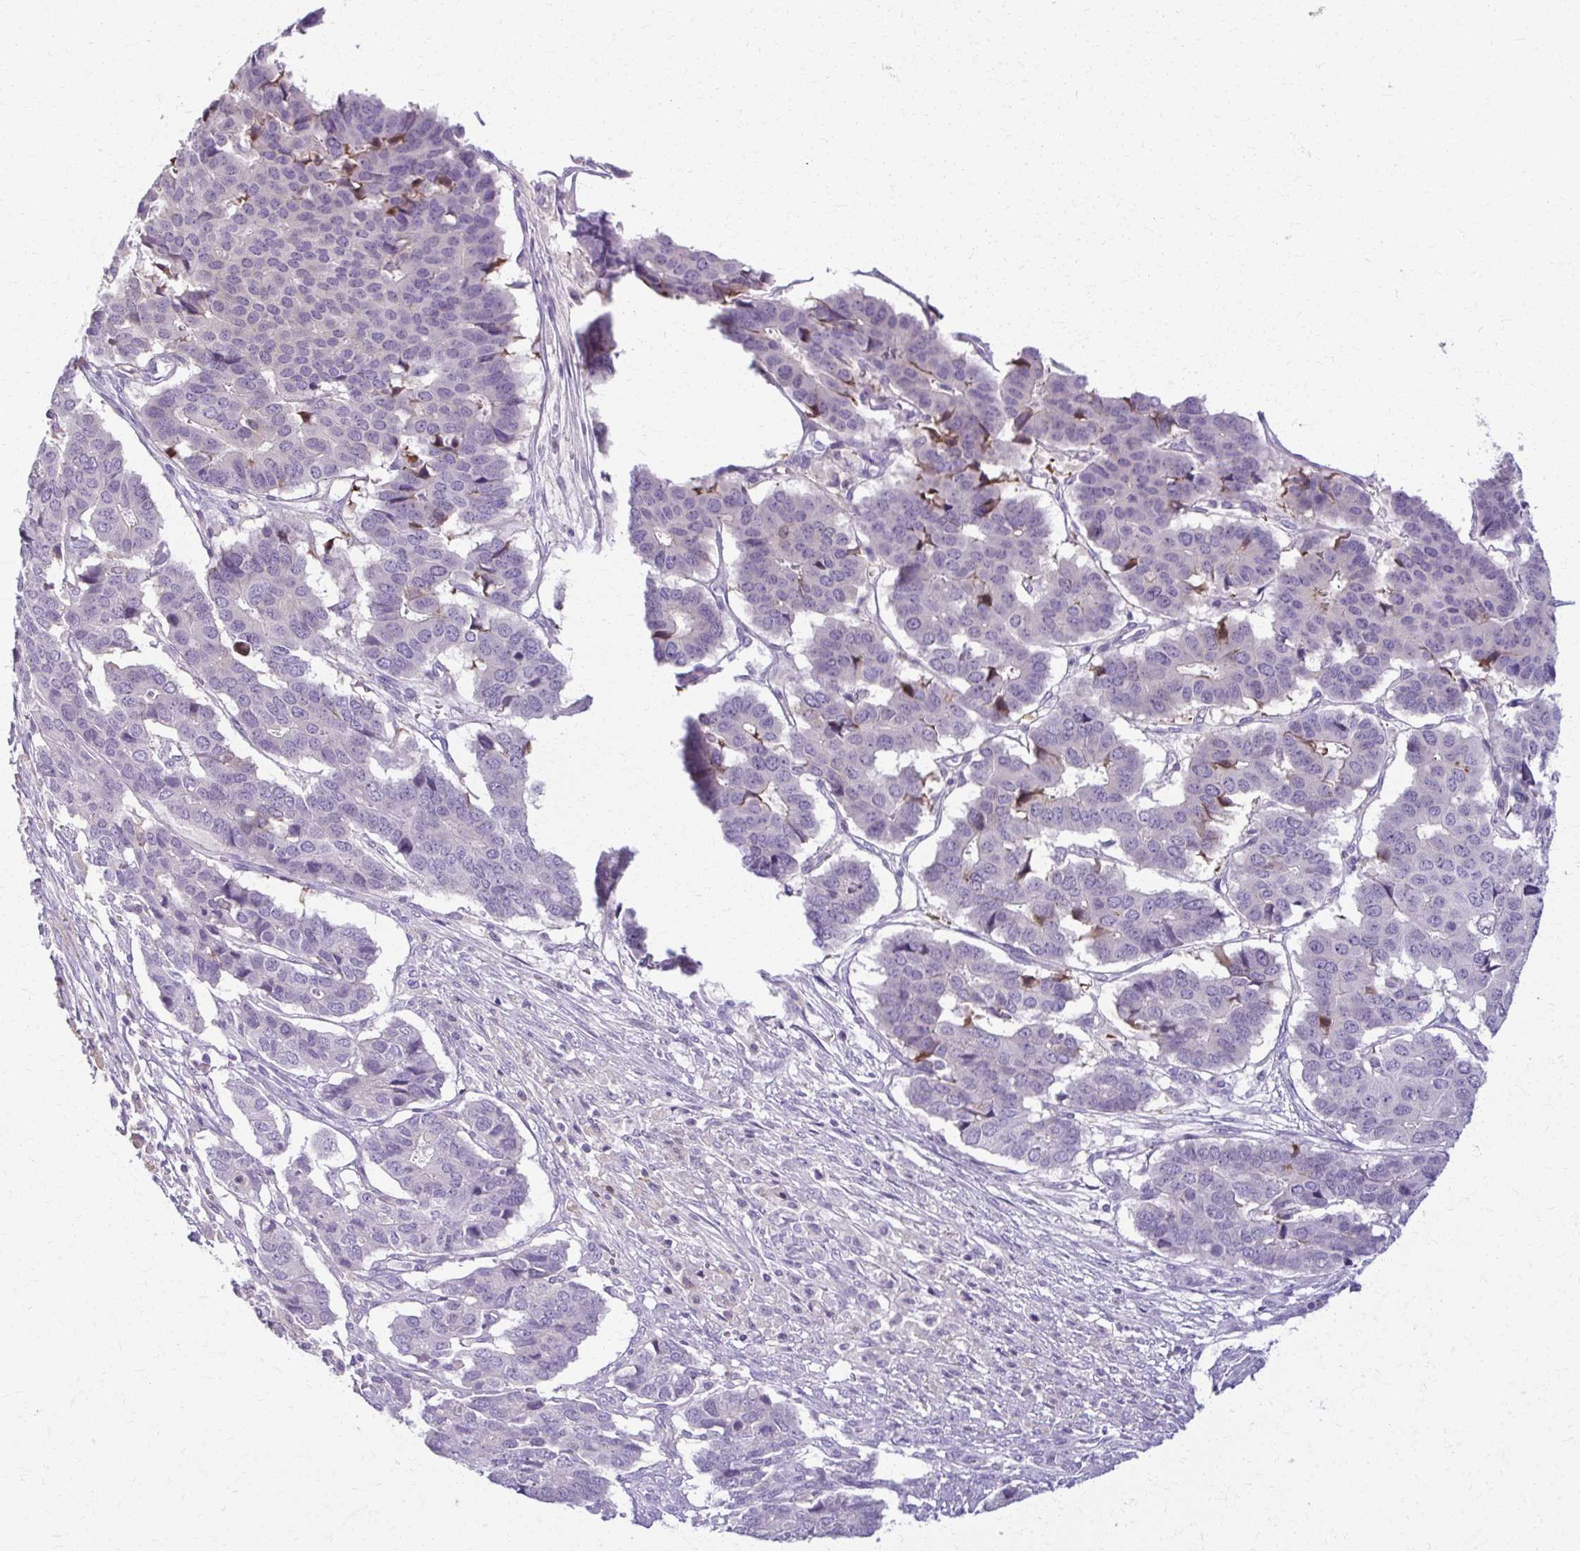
{"staining": {"intensity": "negative", "quantity": "none", "location": "none"}, "tissue": "pancreatic cancer", "cell_type": "Tumor cells", "image_type": "cancer", "snomed": [{"axis": "morphology", "description": "Adenocarcinoma, NOS"}, {"axis": "topography", "description": "Pancreas"}], "caption": "The immunohistochemistry (IHC) micrograph has no significant expression in tumor cells of adenocarcinoma (pancreatic) tissue.", "gene": "OR4M1", "patient": {"sex": "male", "age": 50}}